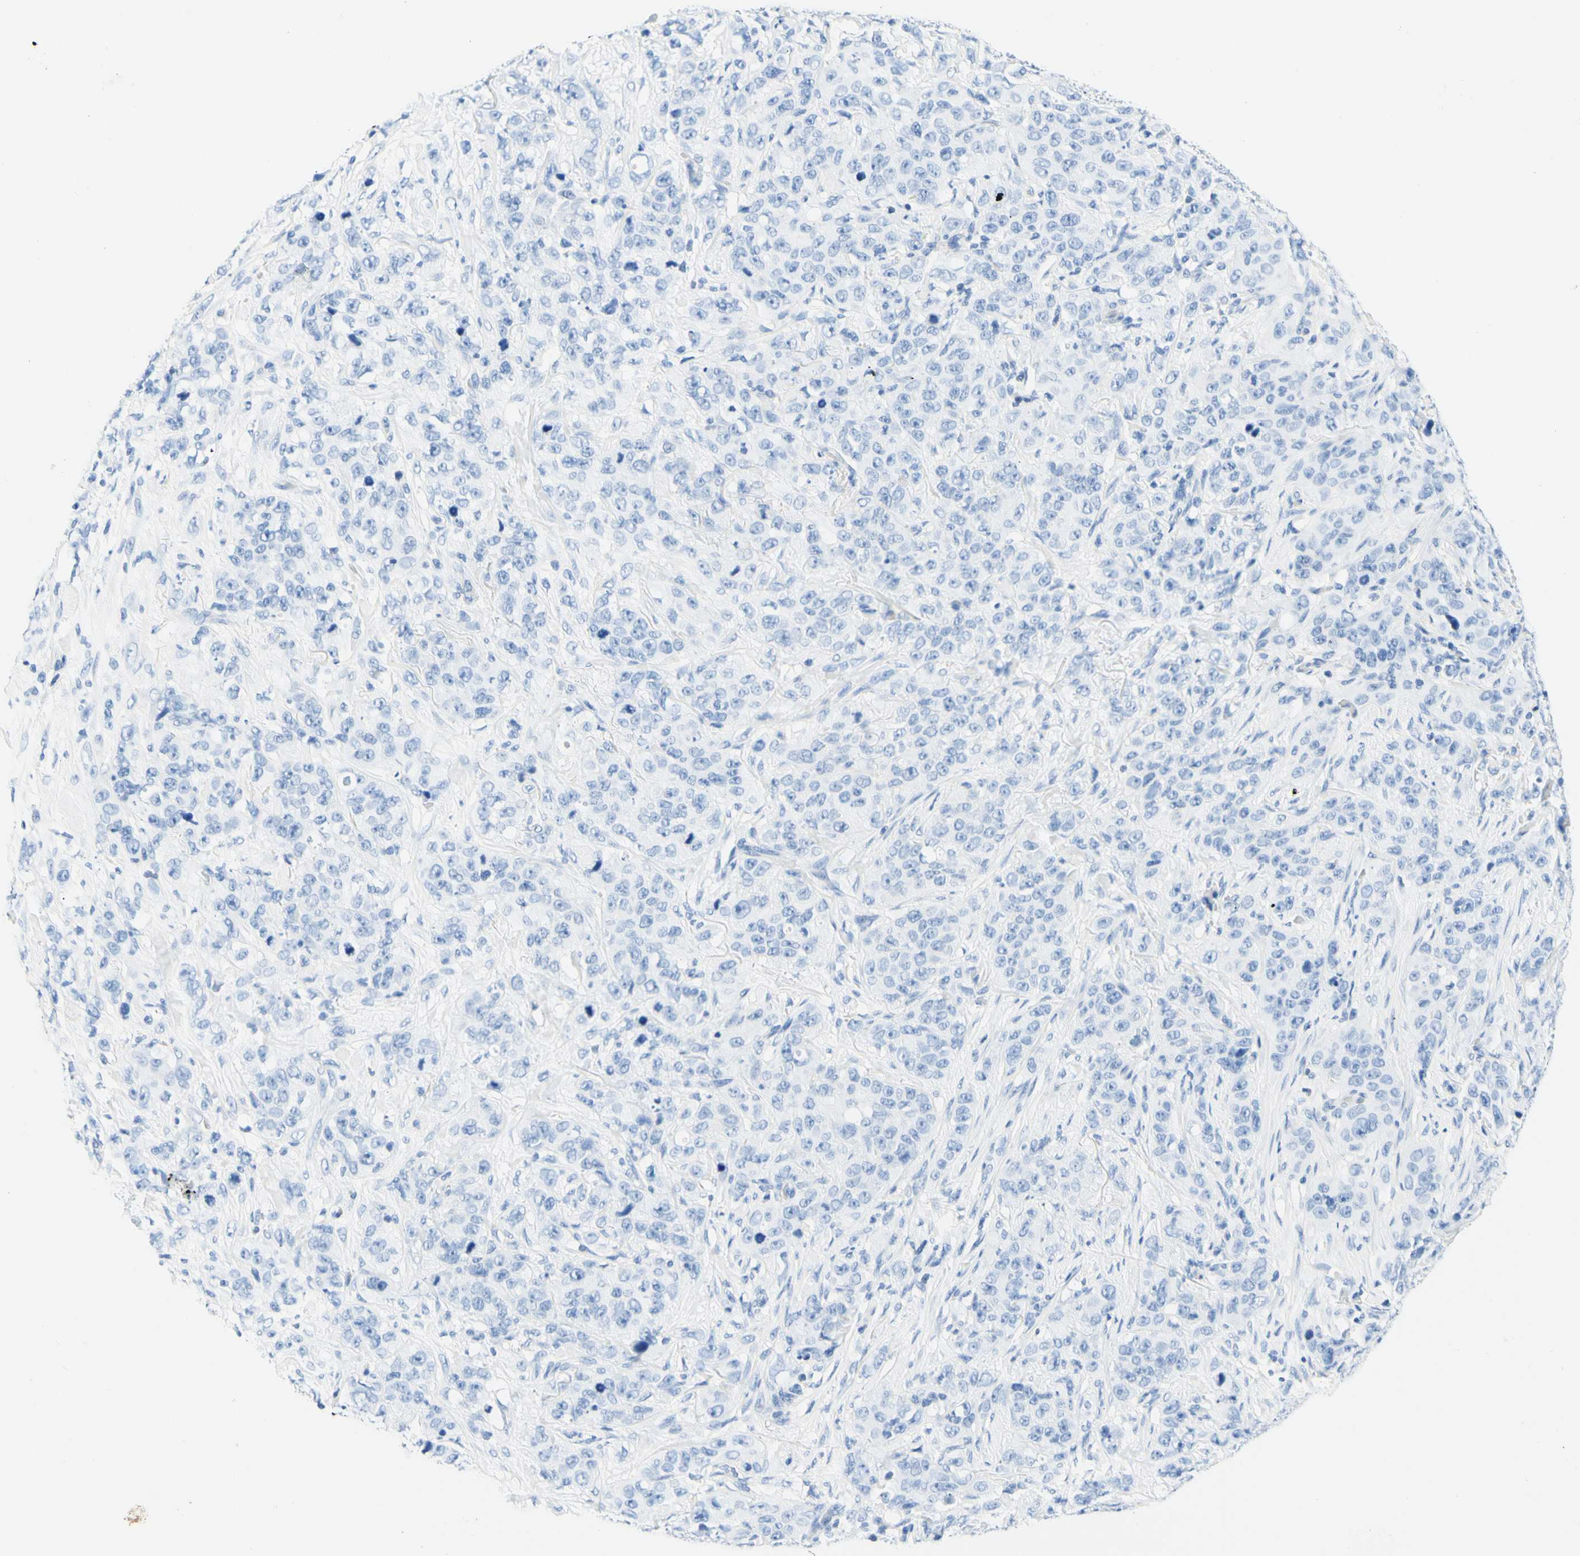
{"staining": {"intensity": "negative", "quantity": "none", "location": "none"}, "tissue": "stomach cancer", "cell_type": "Tumor cells", "image_type": "cancer", "snomed": [{"axis": "morphology", "description": "Adenocarcinoma, NOS"}, {"axis": "topography", "description": "Stomach"}], "caption": "Protein analysis of stomach adenocarcinoma shows no significant staining in tumor cells. Nuclei are stained in blue.", "gene": "HPCA", "patient": {"sex": "male", "age": 48}}